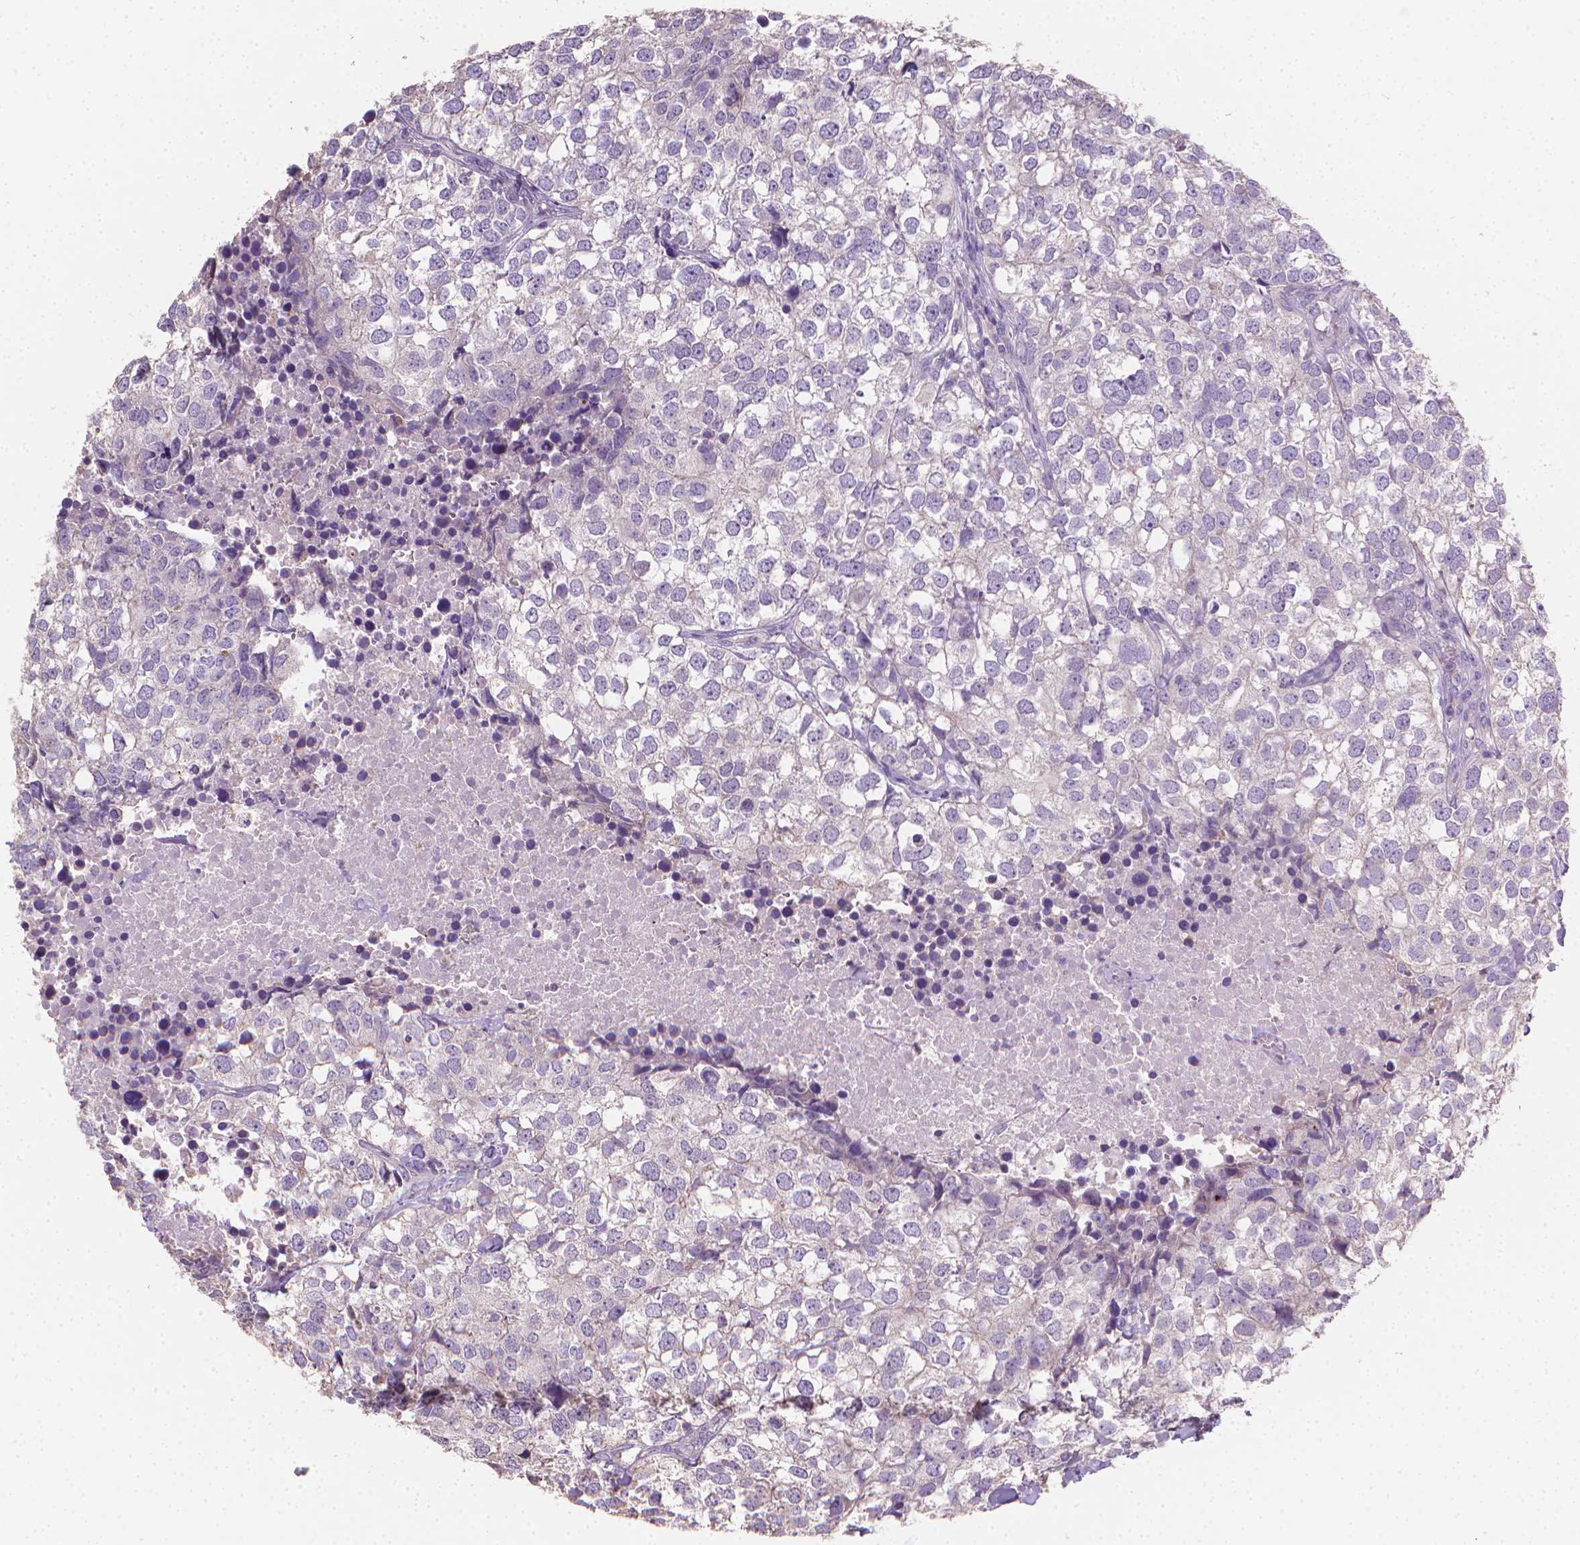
{"staining": {"intensity": "negative", "quantity": "none", "location": "none"}, "tissue": "breast cancer", "cell_type": "Tumor cells", "image_type": "cancer", "snomed": [{"axis": "morphology", "description": "Duct carcinoma"}, {"axis": "topography", "description": "Breast"}], "caption": "The immunohistochemistry histopathology image has no significant expression in tumor cells of breast cancer (invasive ductal carcinoma) tissue.", "gene": "CATIP", "patient": {"sex": "female", "age": 30}}